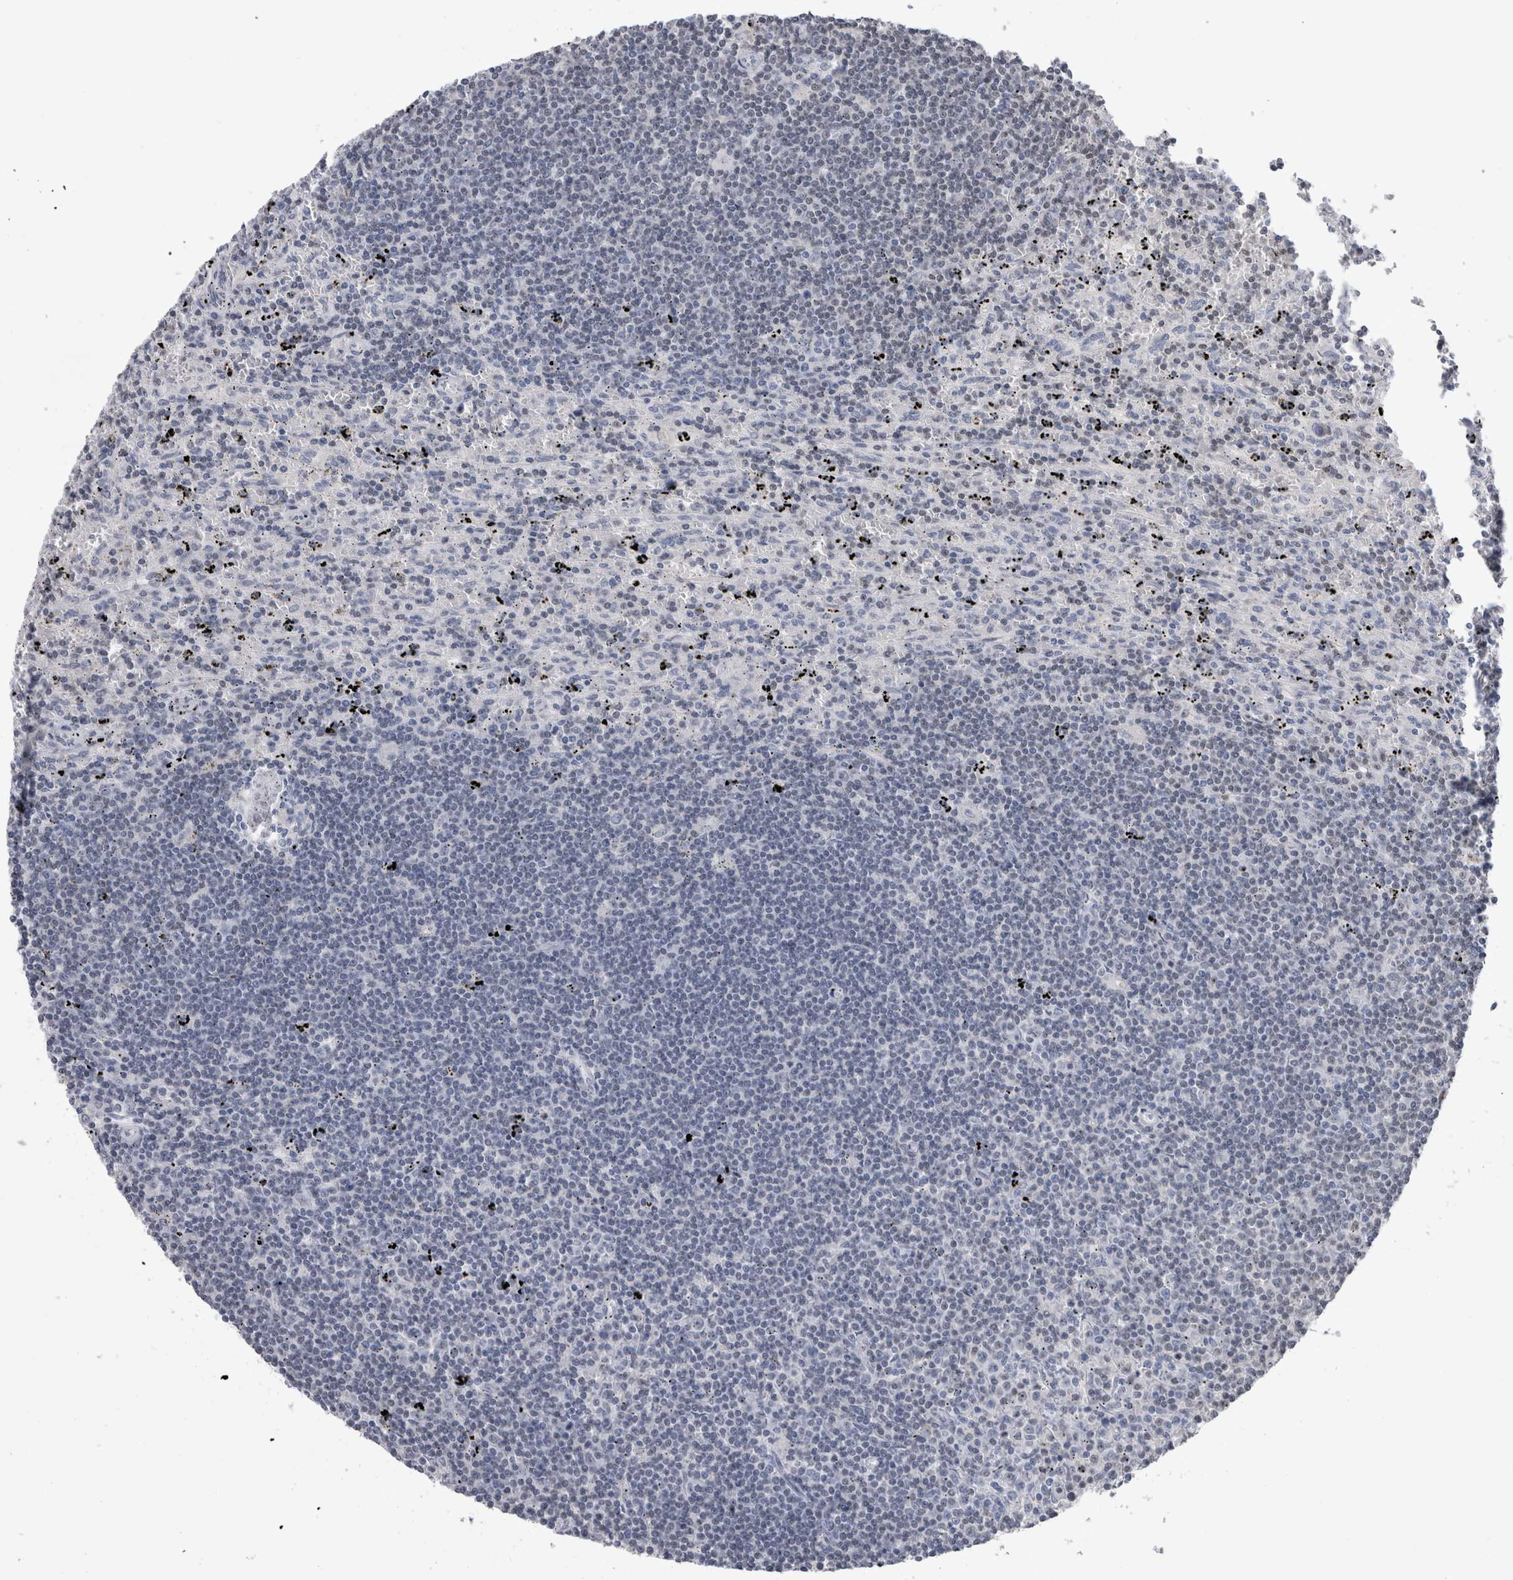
{"staining": {"intensity": "negative", "quantity": "none", "location": "none"}, "tissue": "lymphoma", "cell_type": "Tumor cells", "image_type": "cancer", "snomed": [{"axis": "morphology", "description": "Malignant lymphoma, non-Hodgkin's type, Low grade"}, {"axis": "topography", "description": "Spleen"}], "caption": "Immunohistochemistry photomicrograph of neoplastic tissue: human lymphoma stained with DAB exhibits no significant protein positivity in tumor cells.", "gene": "PAX5", "patient": {"sex": "male", "age": 76}}